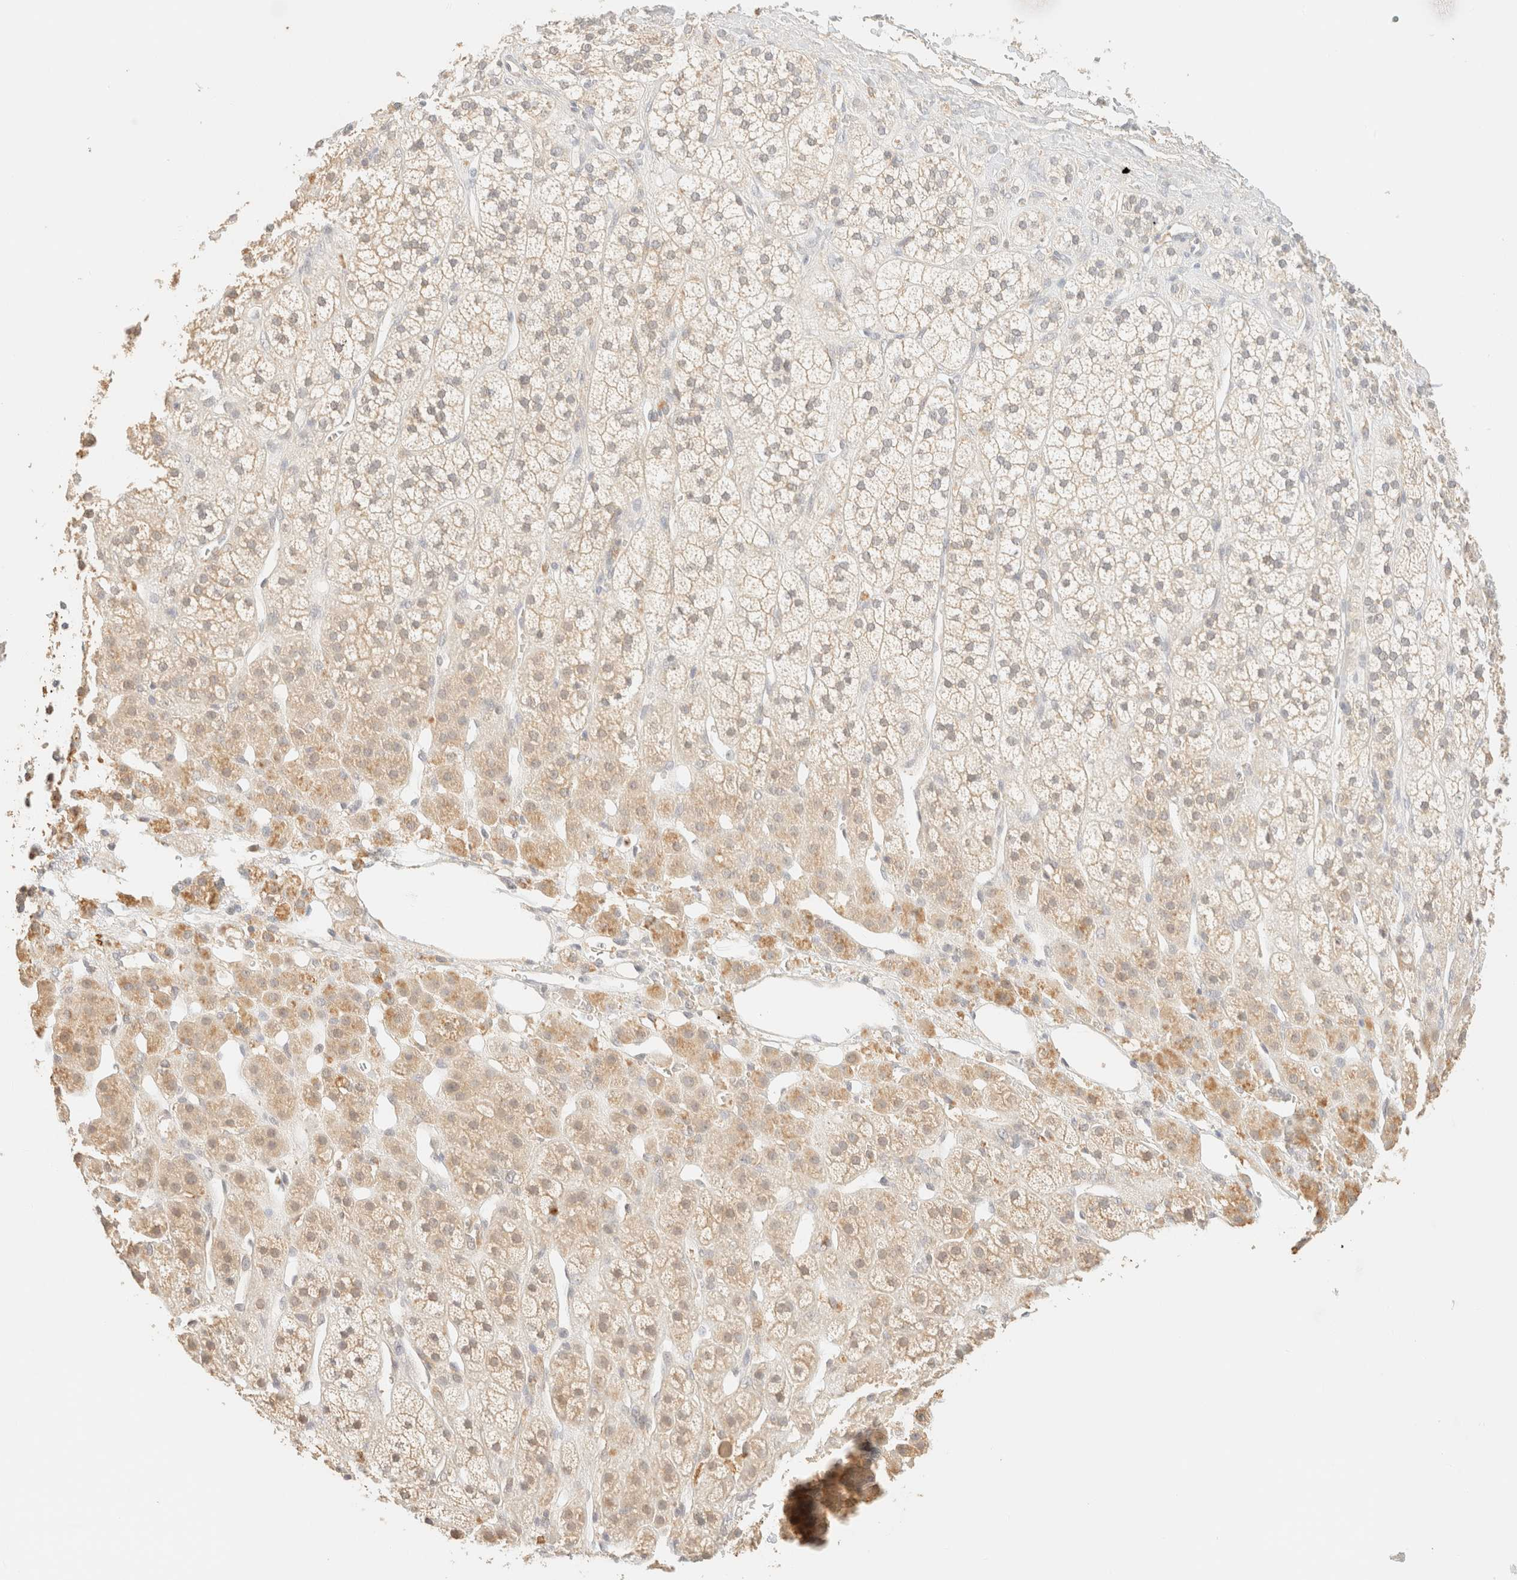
{"staining": {"intensity": "weak", "quantity": "25%-75%", "location": "cytoplasmic/membranous"}, "tissue": "adrenal gland", "cell_type": "Glandular cells", "image_type": "normal", "snomed": [{"axis": "morphology", "description": "Normal tissue, NOS"}, {"axis": "topography", "description": "Adrenal gland"}], "caption": "Weak cytoplasmic/membranous protein staining is identified in approximately 25%-75% of glandular cells in adrenal gland. (DAB (3,3'-diaminobenzidine) = brown stain, brightfield microscopy at high magnification).", "gene": "TIMD4", "patient": {"sex": "male", "age": 56}}